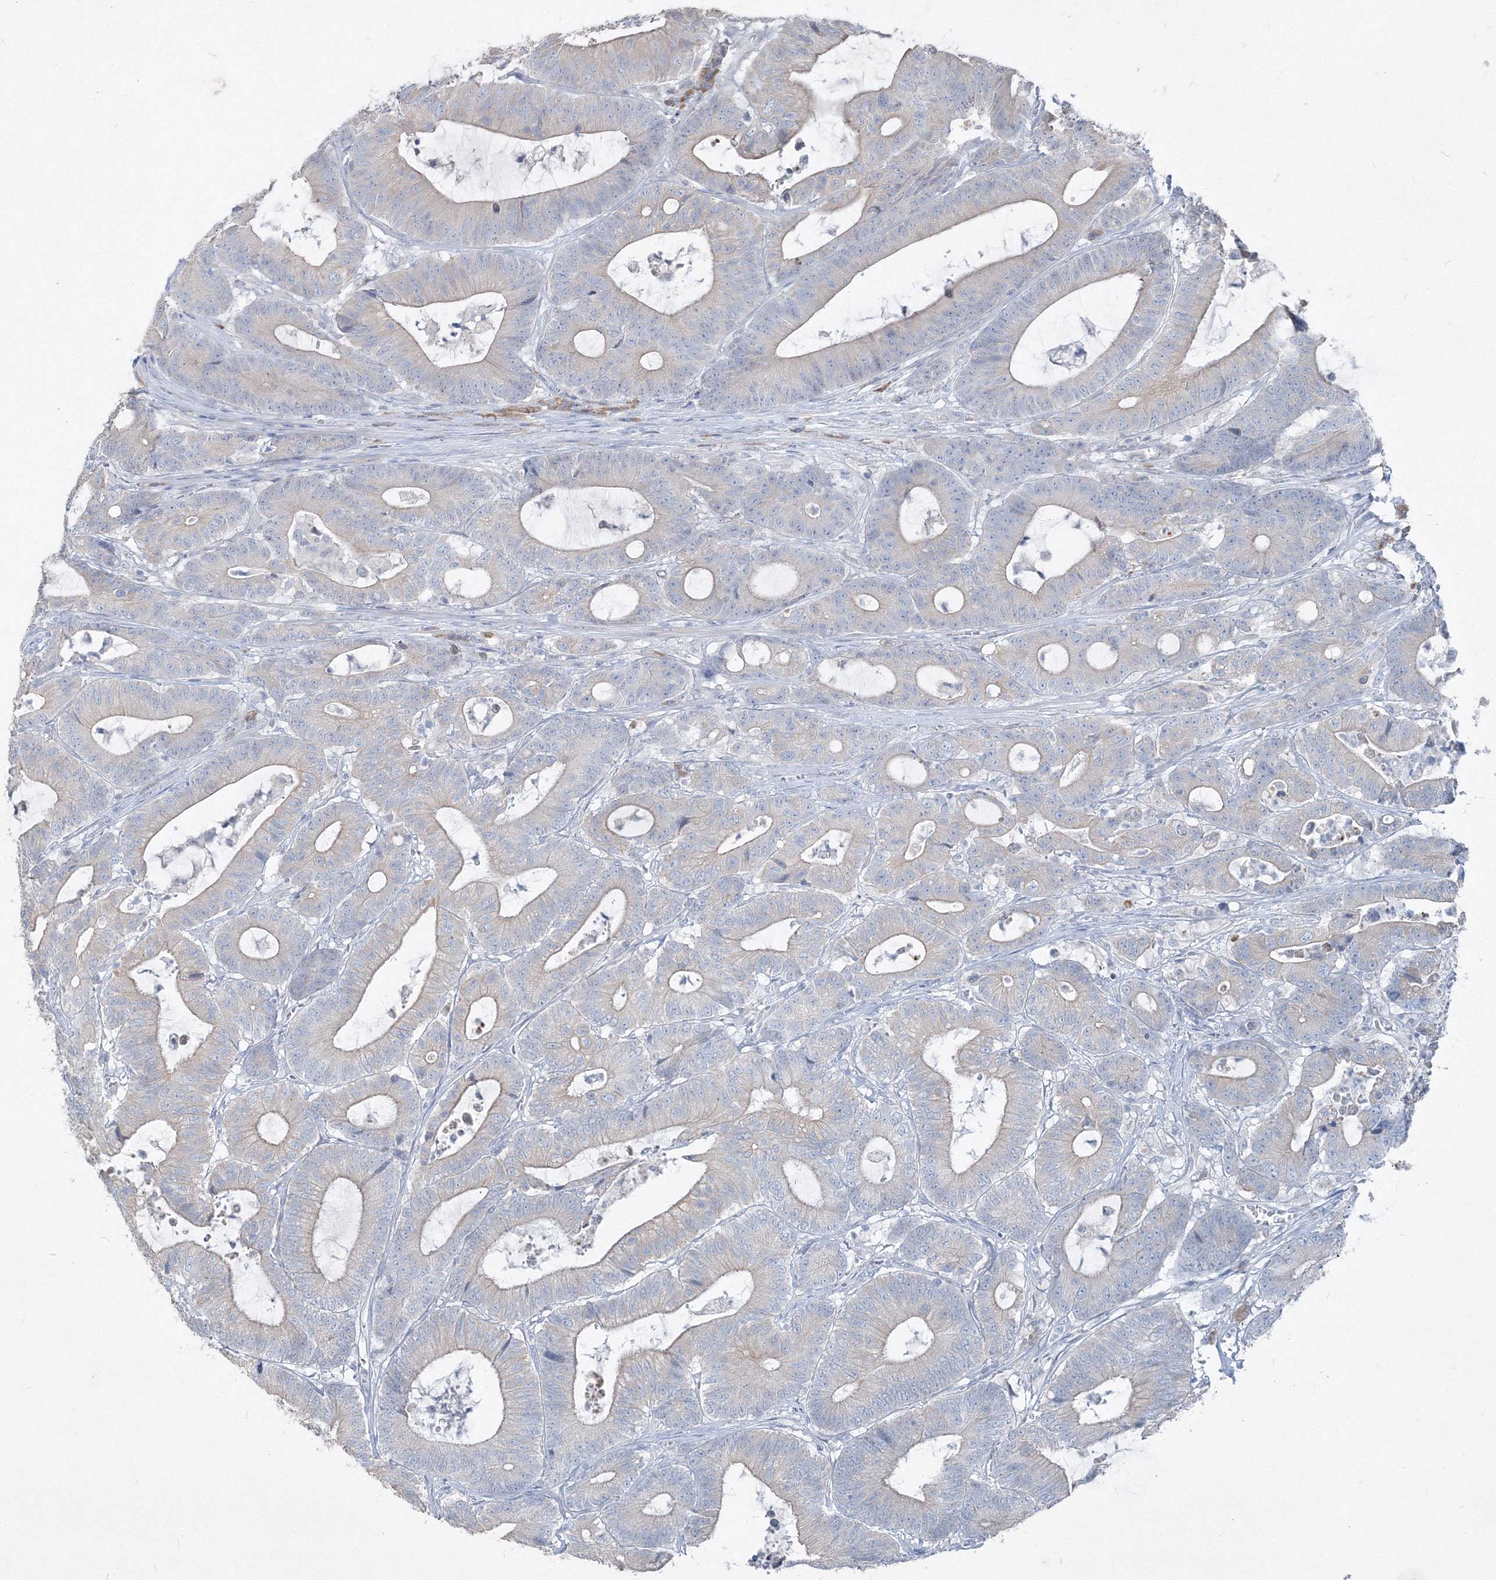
{"staining": {"intensity": "negative", "quantity": "none", "location": "none"}, "tissue": "colorectal cancer", "cell_type": "Tumor cells", "image_type": "cancer", "snomed": [{"axis": "morphology", "description": "Adenocarcinoma, NOS"}, {"axis": "topography", "description": "Colon"}], "caption": "The micrograph reveals no staining of tumor cells in adenocarcinoma (colorectal).", "gene": "IFNAR1", "patient": {"sex": "female", "age": 84}}